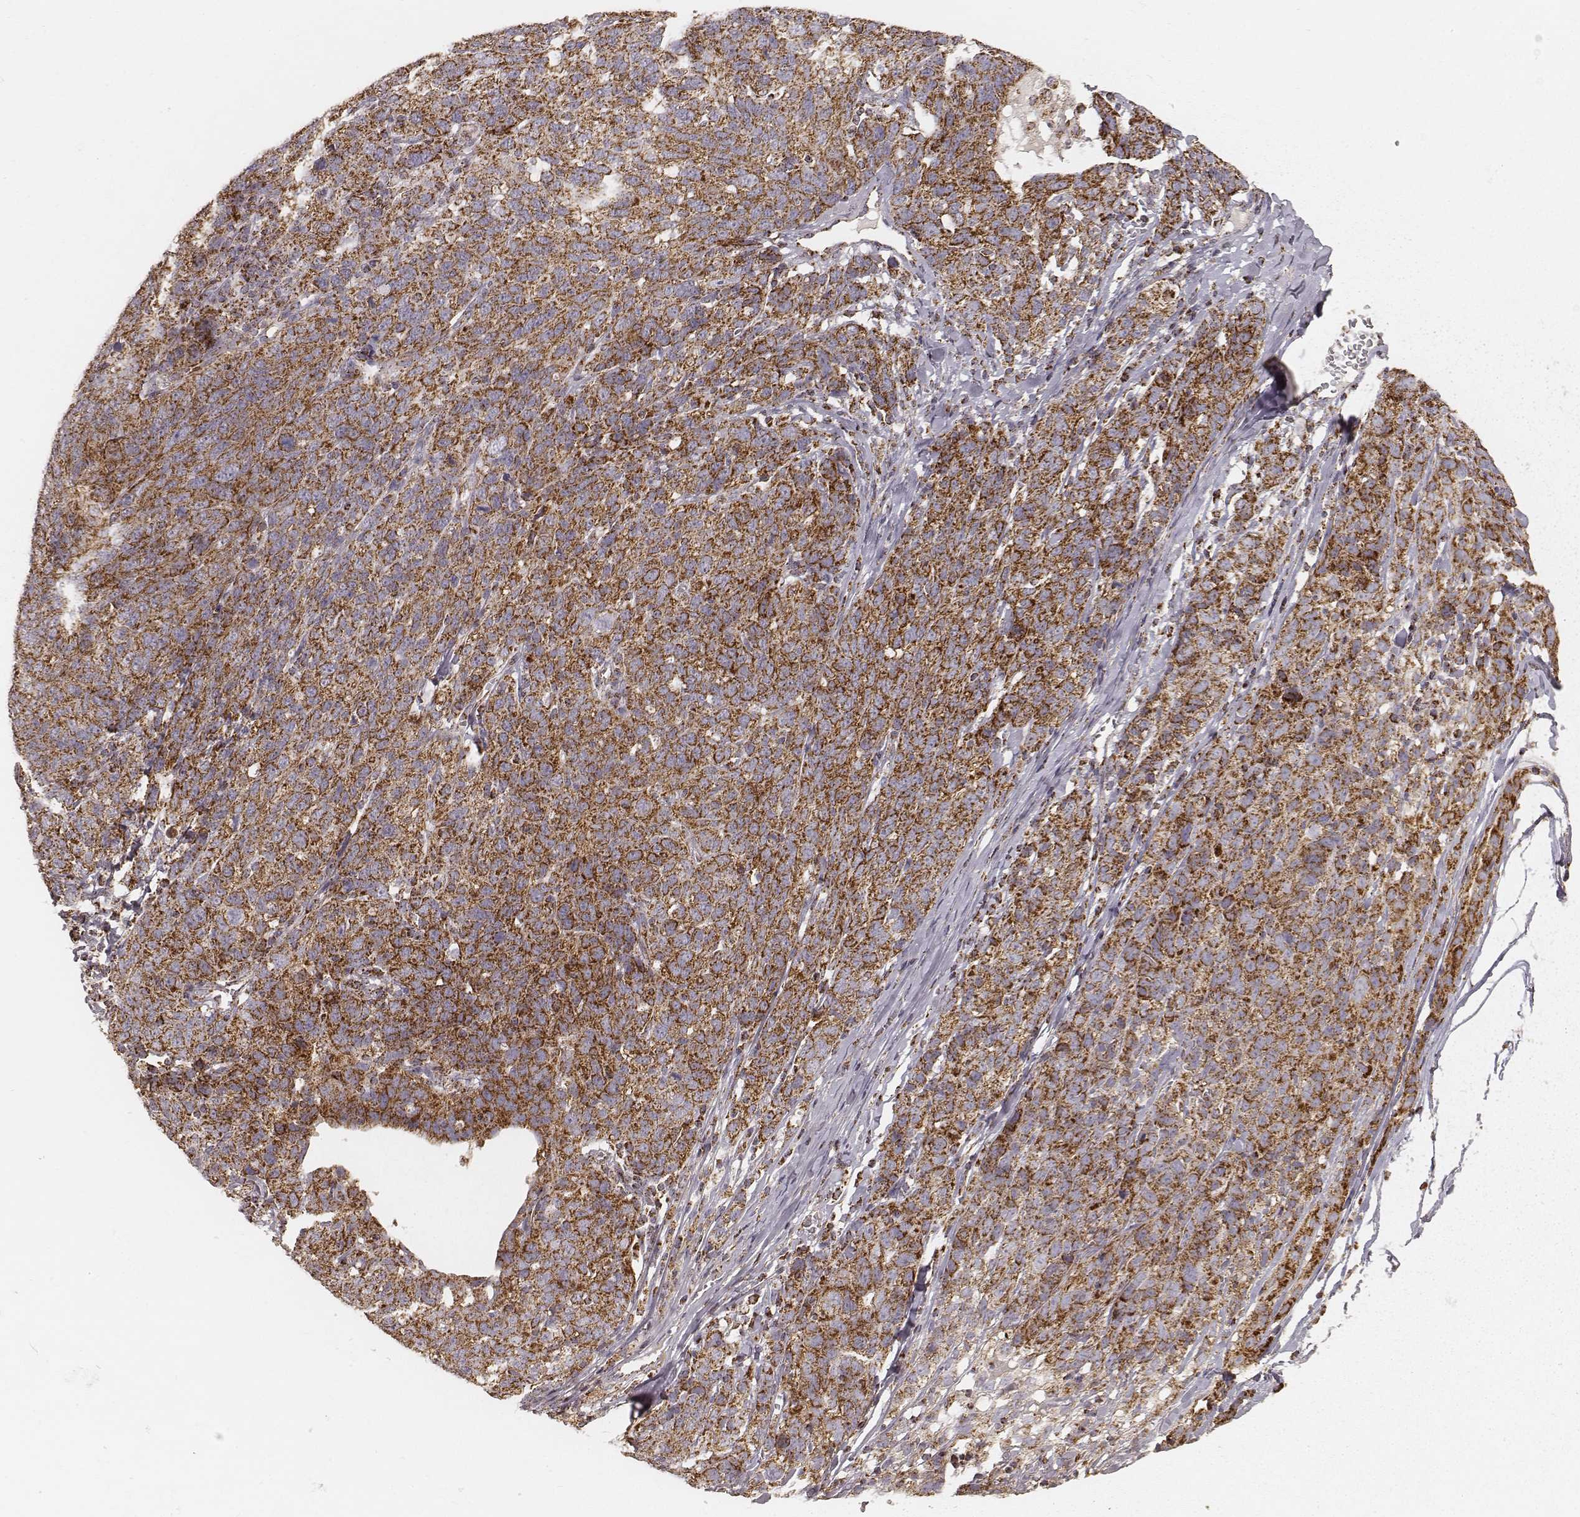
{"staining": {"intensity": "strong", "quantity": ">75%", "location": "cytoplasmic/membranous"}, "tissue": "ovarian cancer", "cell_type": "Tumor cells", "image_type": "cancer", "snomed": [{"axis": "morphology", "description": "Cystadenocarcinoma, serous, NOS"}, {"axis": "topography", "description": "Ovary"}], "caption": "DAB immunohistochemical staining of human ovarian cancer (serous cystadenocarcinoma) demonstrates strong cytoplasmic/membranous protein staining in about >75% of tumor cells. The protein is shown in brown color, while the nuclei are stained blue.", "gene": "CS", "patient": {"sex": "female", "age": 71}}